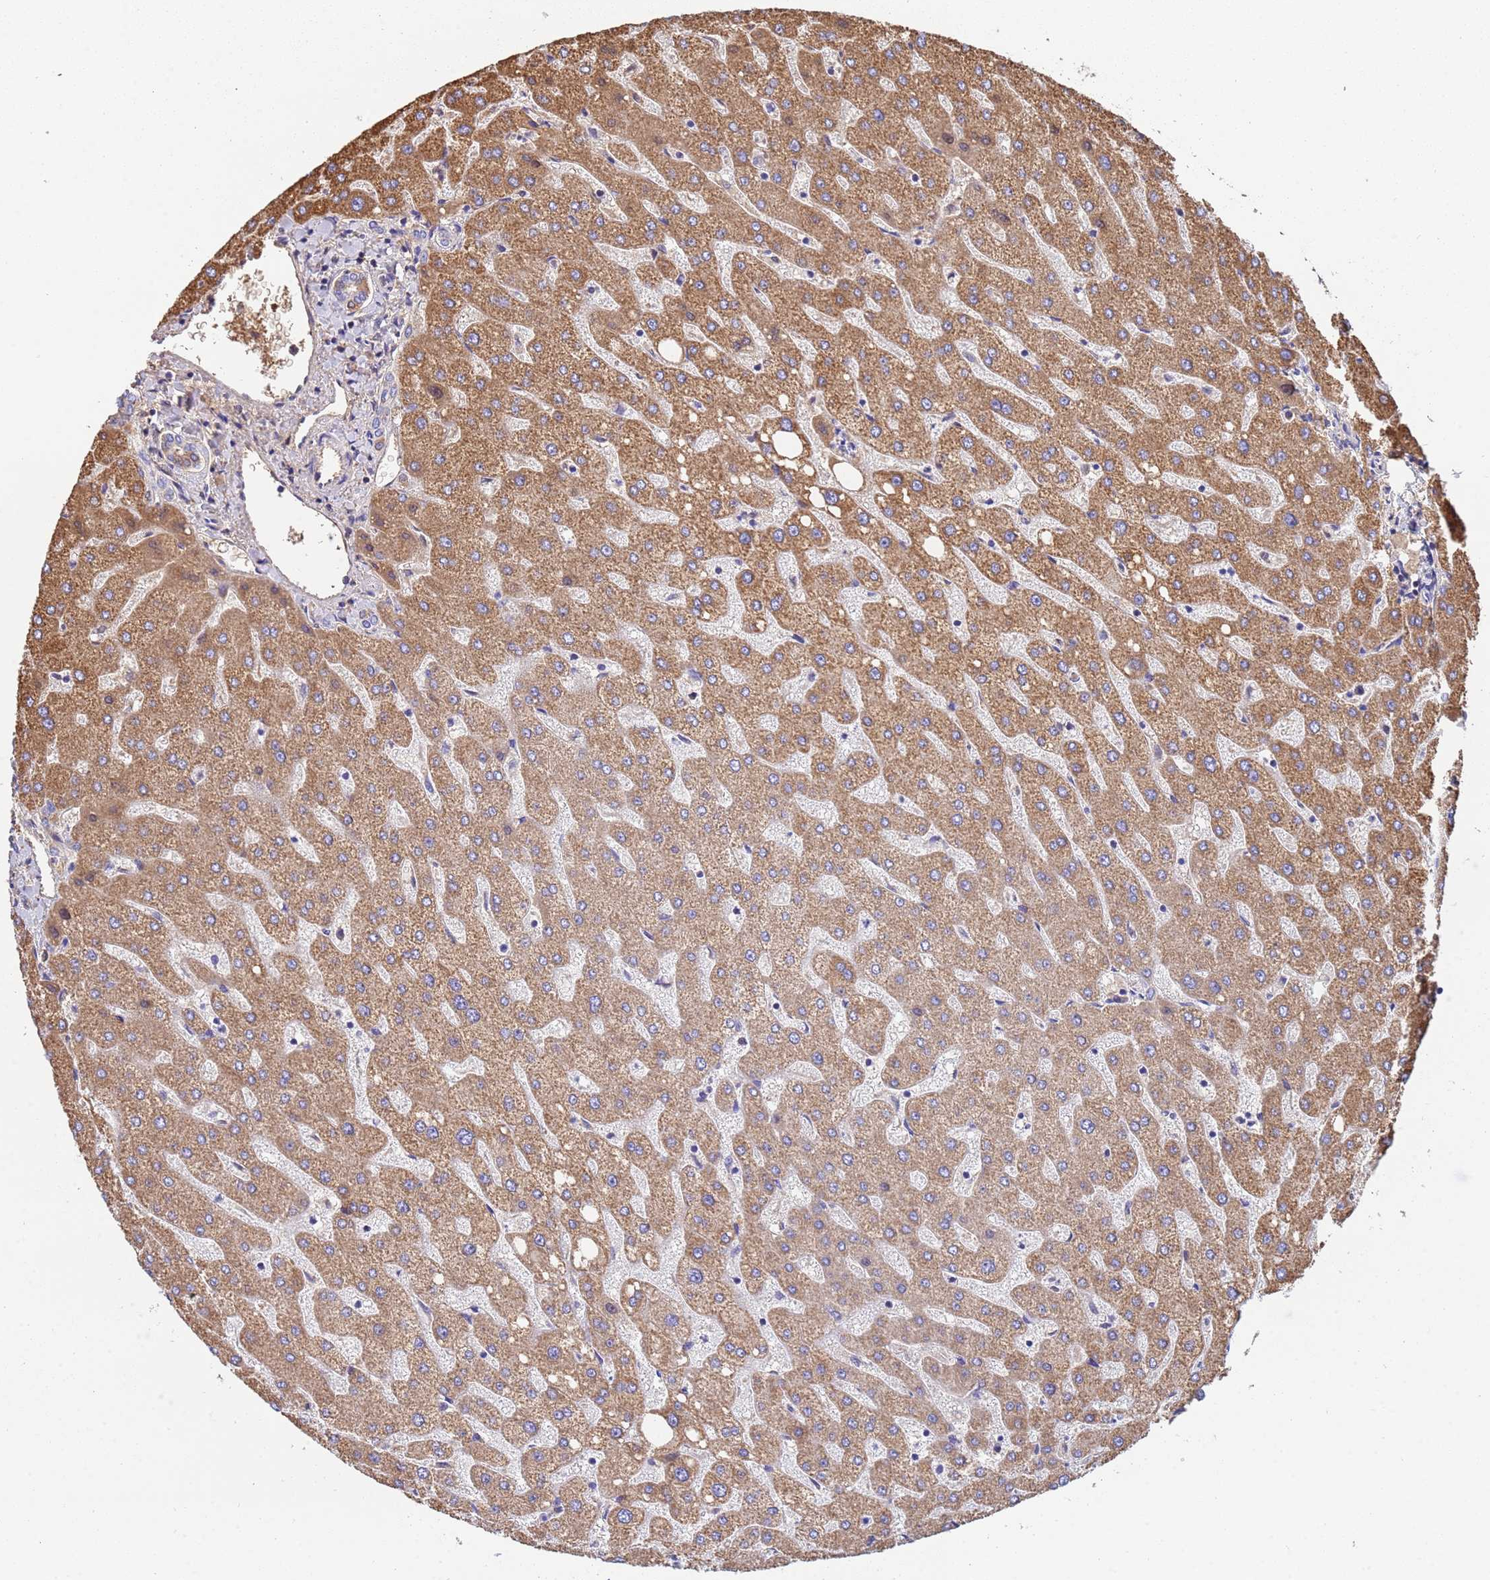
{"staining": {"intensity": "moderate", "quantity": "<25%", "location": "cytoplasmic/membranous"}, "tissue": "liver", "cell_type": "Cholangiocytes", "image_type": "normal", "snomed": [{"axis": "morphology", "description": "Normal tissue, NOS"}, {"axis": "topography", "description": "Liver"}], "caption": "The image displays immunohistochemical staining of benign liver. There is moderate cytoplasmic/membranous expression is seen in approximately <25% of cholangiocytes.", "gene": "GLUD1", "patient": {"sex": "male", "age": 67}}